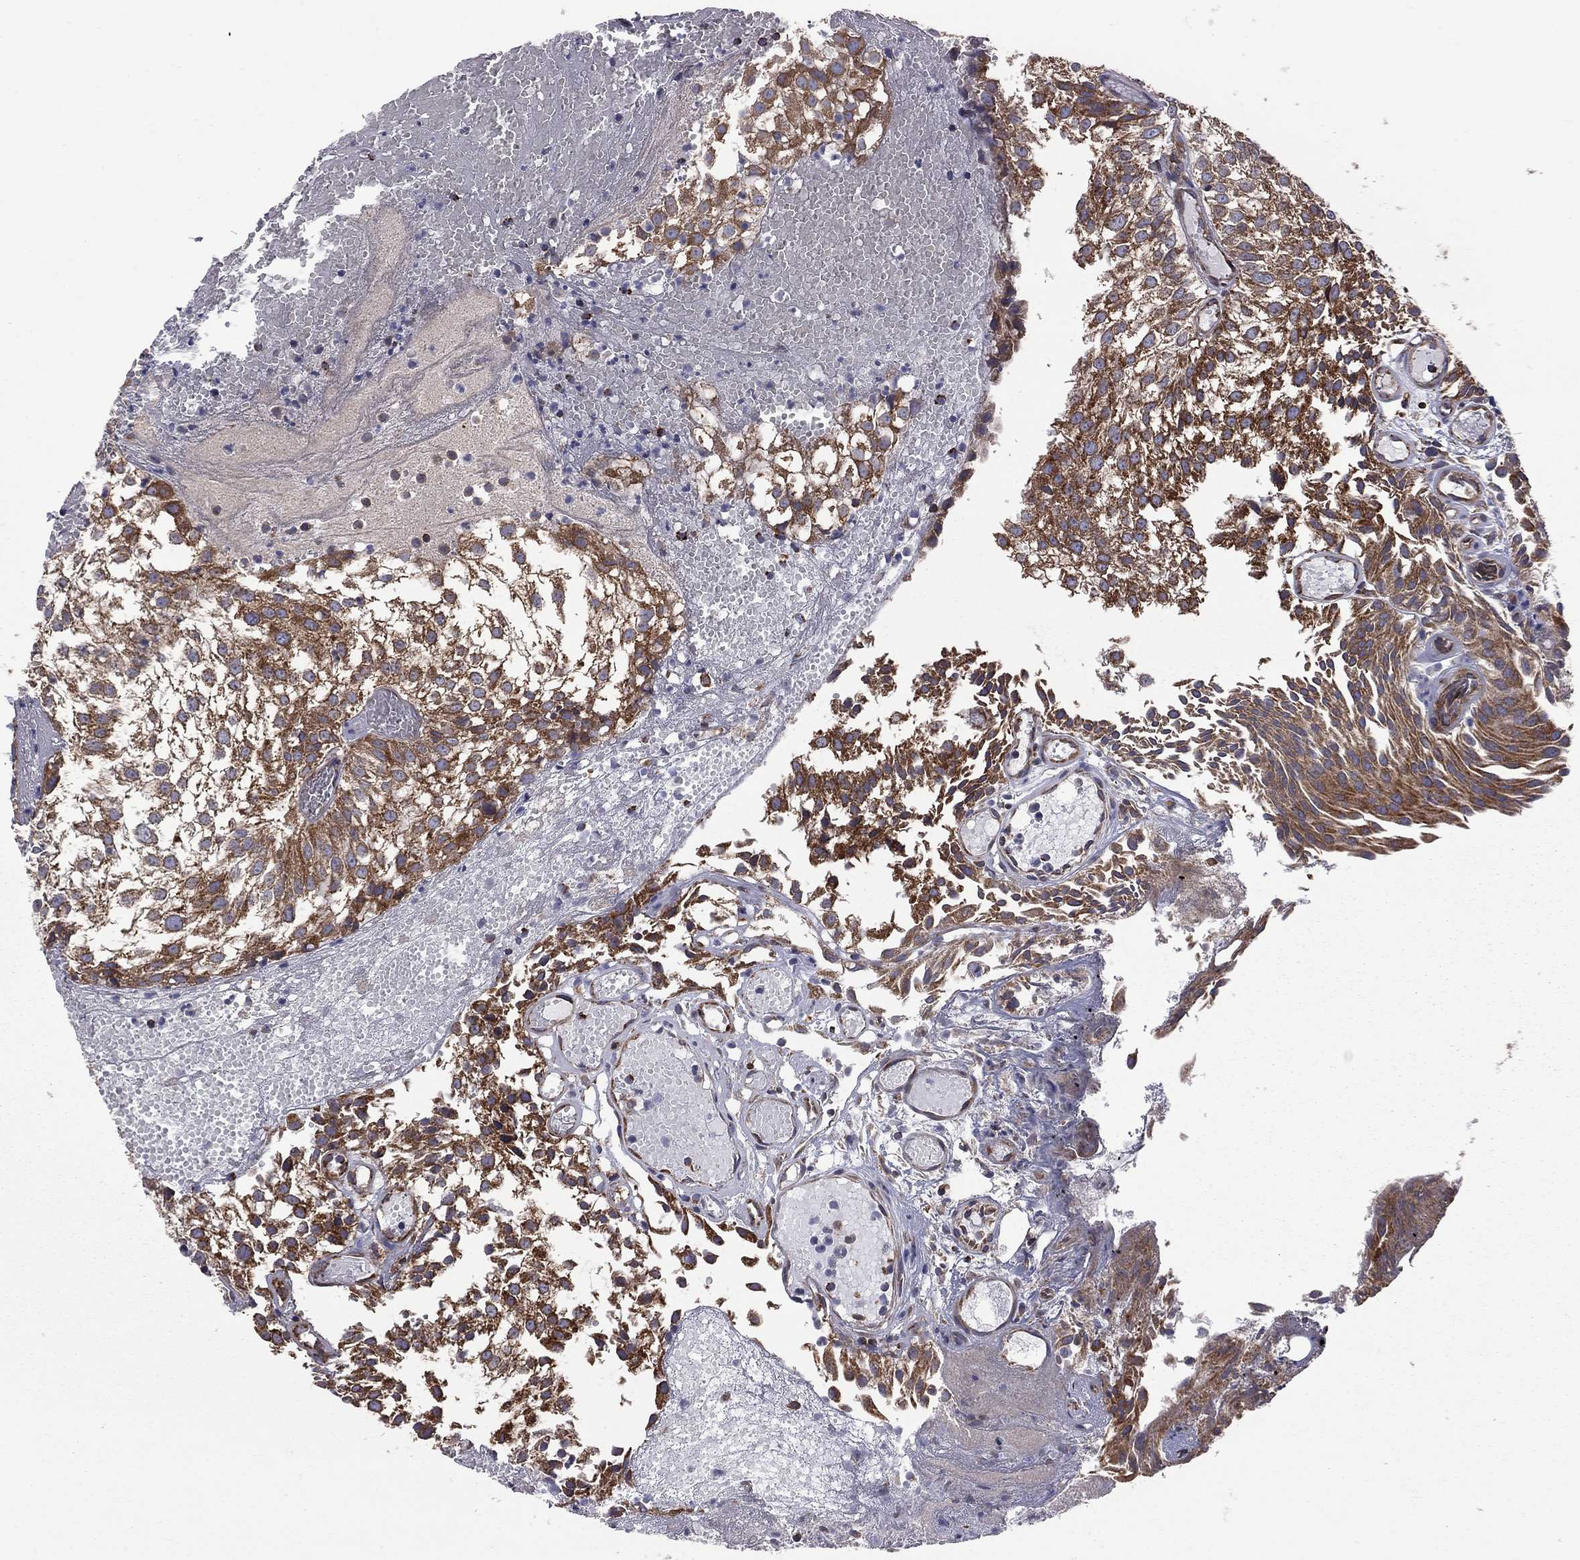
{"staining": {"intensity": "strong", "quantity": ">75%", "location": "cytoplasmic/membranous"}, "tissue": "urothelial cancer", "cell_type": "Tumor cells", "image_type": "cancer", "snomed": [{"axis": "morphology", "description": "Urothelial carcinoma, Low grade"}, {"axis": "topography", "description": "Urinary bladder"}], "caption": "Low-grade urothelial carcinoma stained for a protein demonstrates strong cytoplasmic/membranous positivity in tumor cells.", "gene": "CLPTM1", "patient": {"sex": "male", "age": 79}}